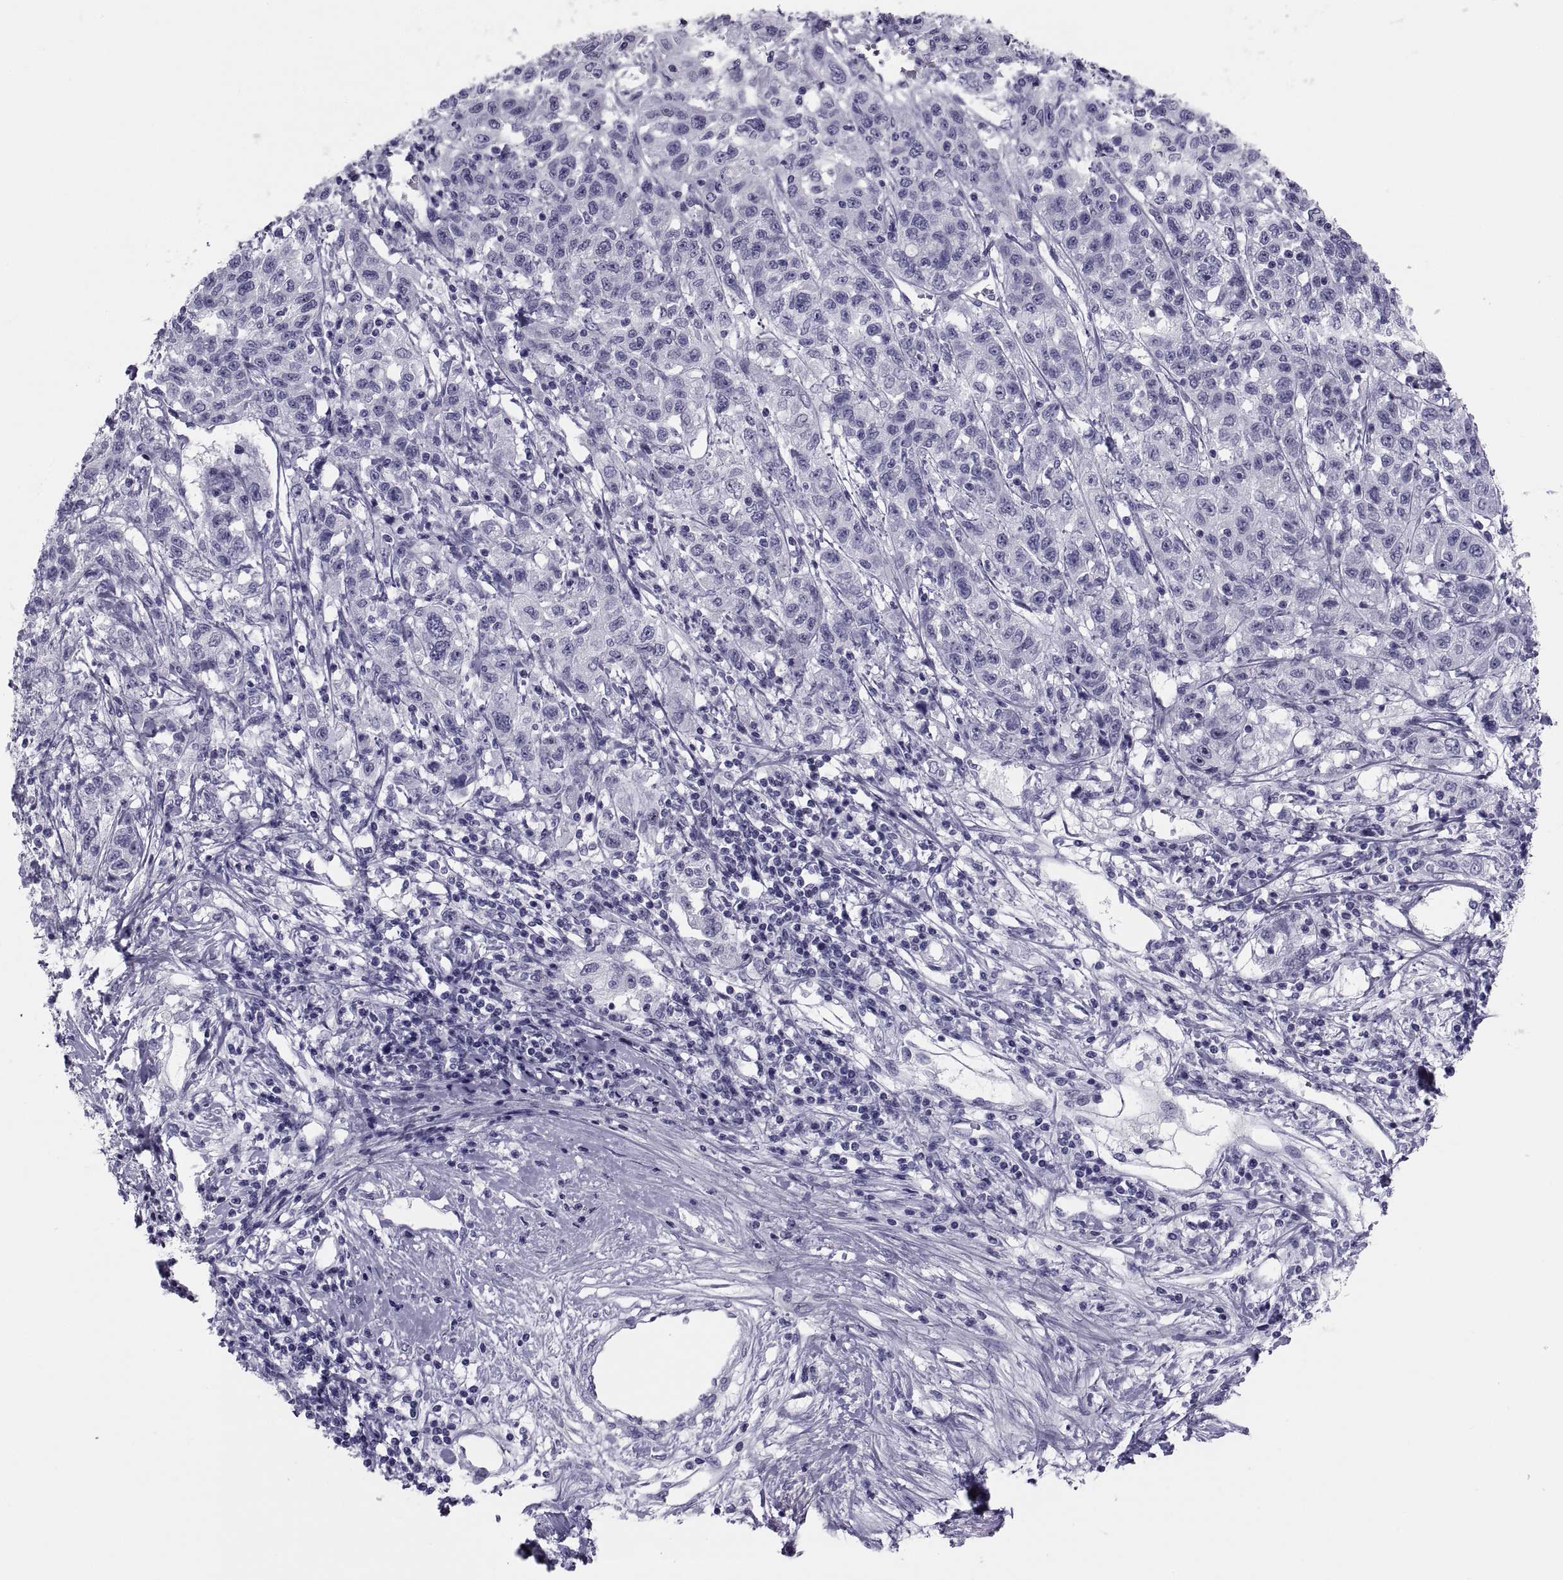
{"staining": {"intensity": "negative", "quantity": "none", "location": "none"}, "tissue": "liver cancer", "cell_type": "Tumor cells", "image_type": "cancer", "snomed": [{"axis": "morphology", "description": "Adenocarcinoma, NOS"}, {"axis": "morphology", "description": "Cholangiocarcinoma"}, {"axis": "topography", "description": "Liver"}], "caption": "High power microscopy histopathology image of an immunohistochemistry (IHC) photomicrograph of liver cancer, revealing no significant staining in tumor cells.", "gene": "CRISP1", "patient": {"sex": "male", "age": 64}}